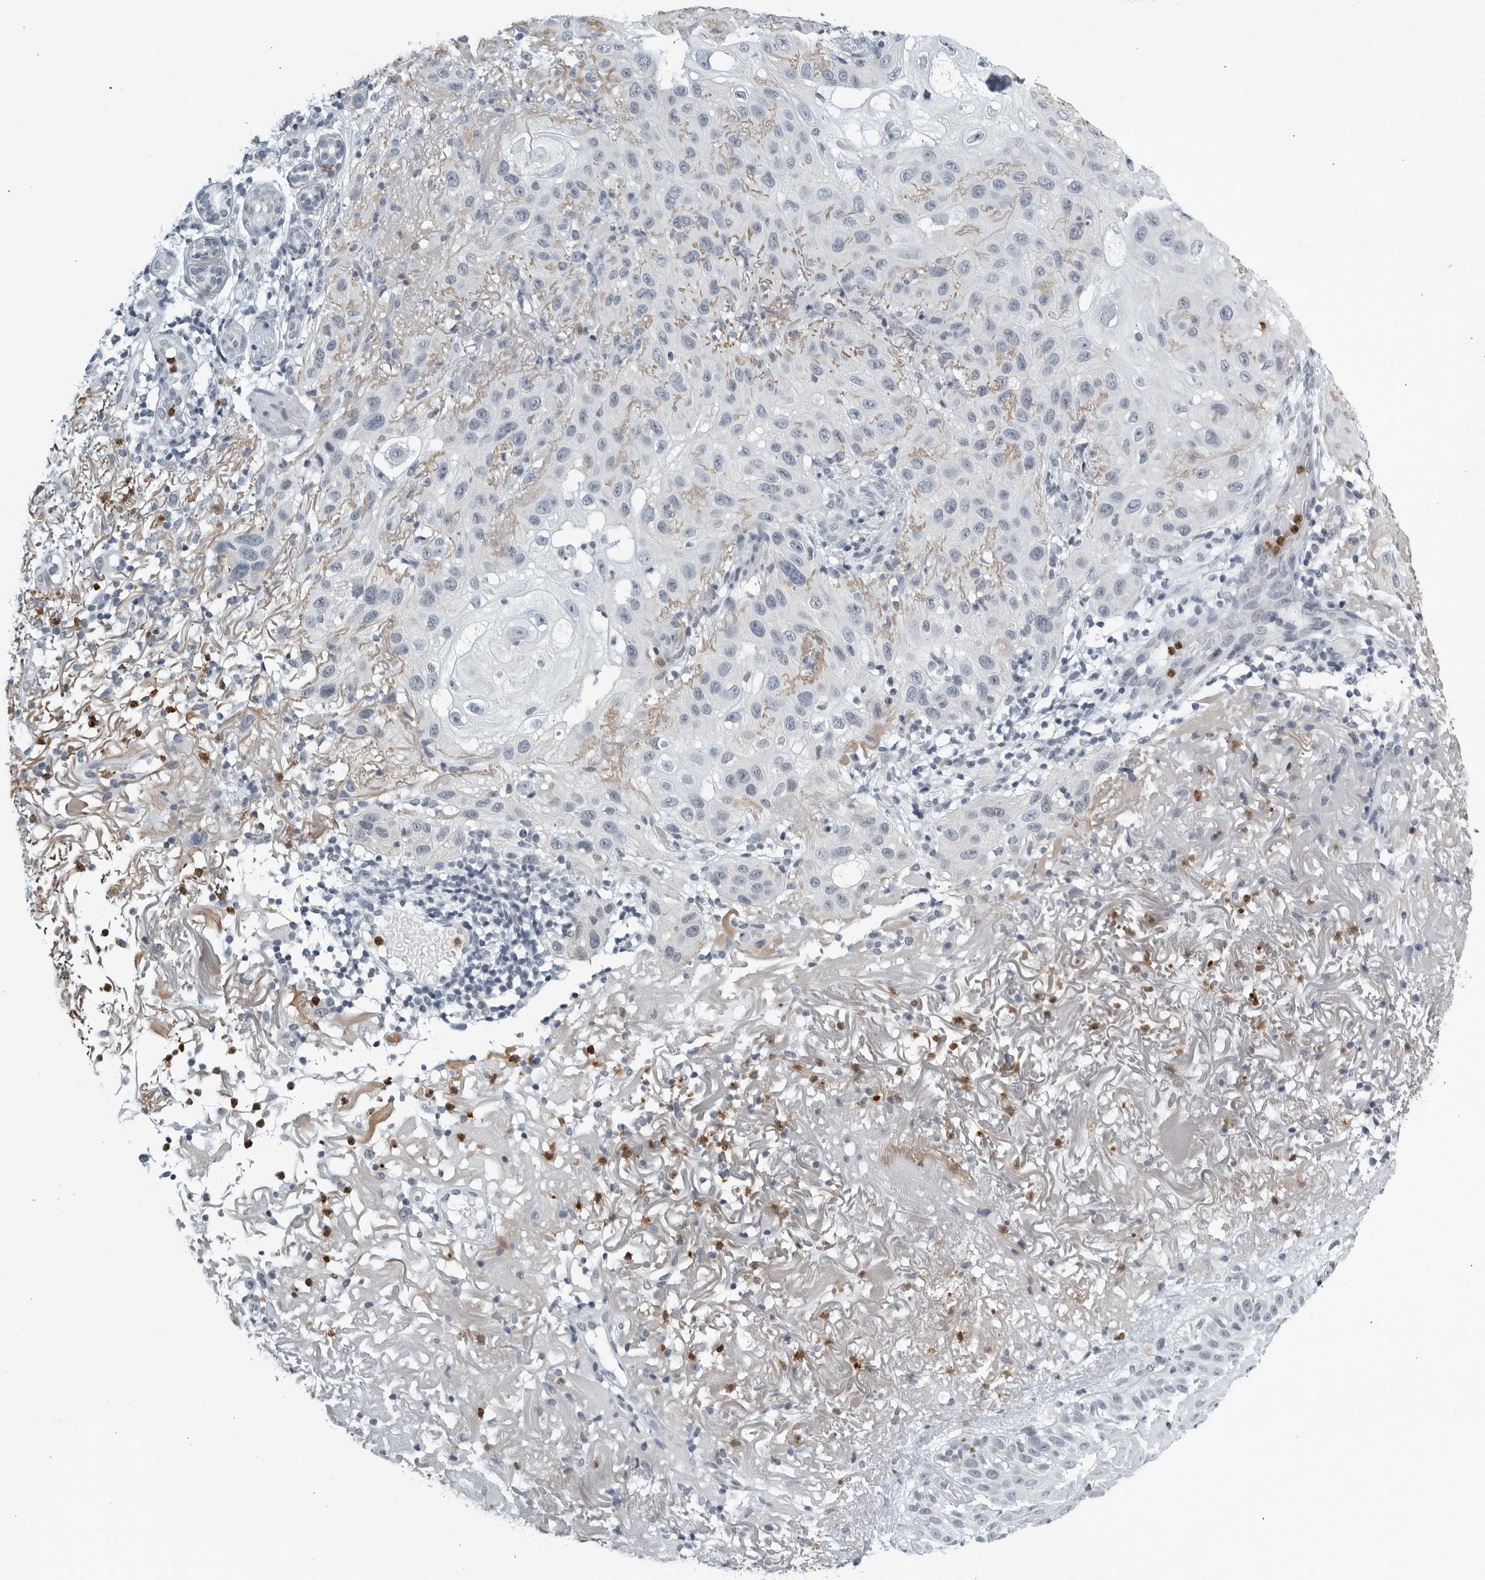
{"staining": {"intensity": "negative", "quantity": "none", "location": "none"}, "tissue": "skin cancer", "cell_type": "Tumor cells", "image_type": "cancer", "snomed": [{"axis": "morphology", "description": "Normal tissue, NOS"}, {"axis": "morphology", "description": "Squamous cell carcinoma, NOS"}, {"axis": "topography", "description": "Skin"}], "caption": "Image shows no significant protein staining in tumor cells of skin cancer.", "gene": "KLK7", "patient": {"sex": "female", "age": 96}}